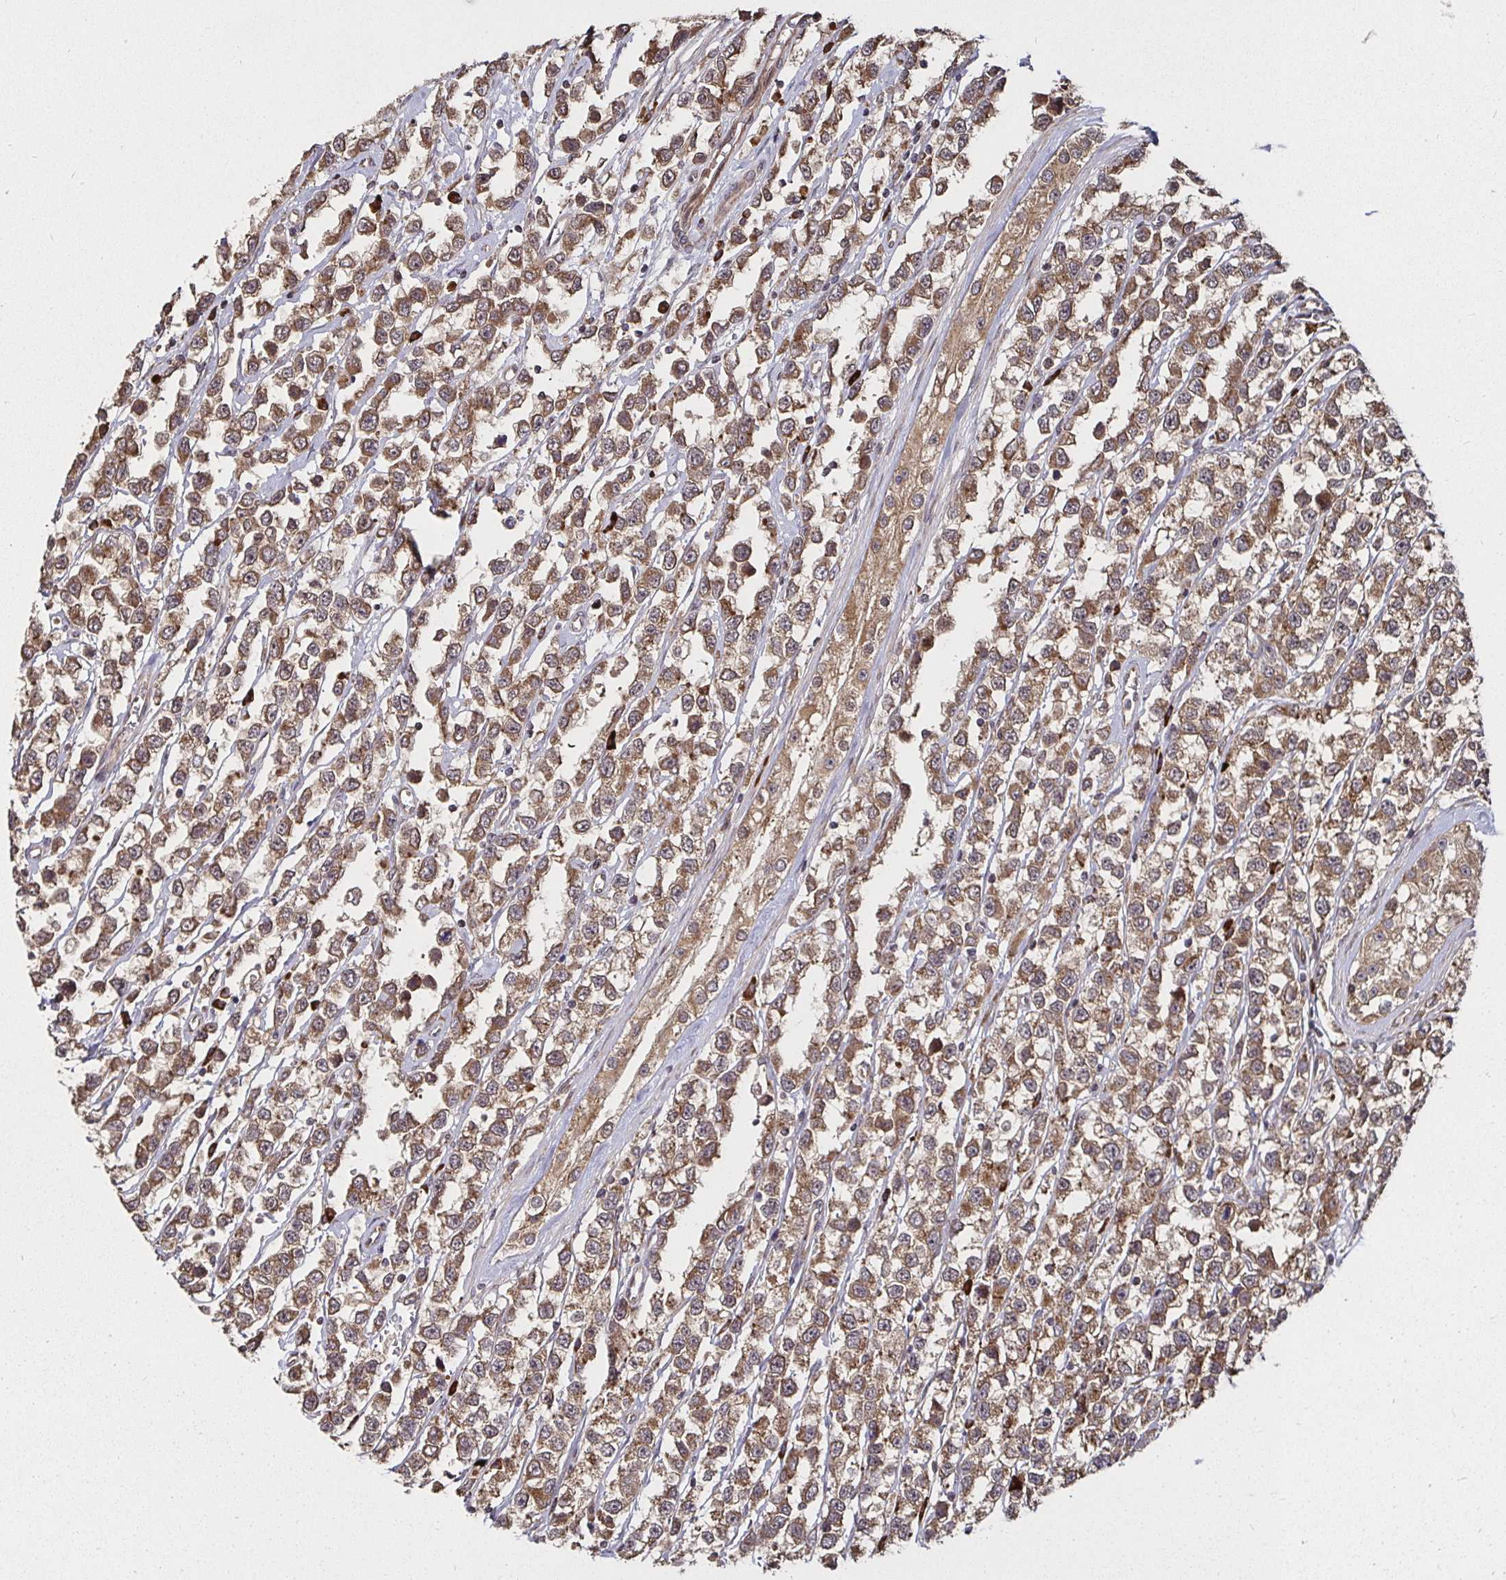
{"staining": {"intensity": "moderate", "quantity": ">75%", "location": "cytoplasmic/membranous"}, "tissue": "testis cancer", "cell_type": "Tumor cells", "image_type": "cancer", "snomed": [{"axis": "morphology", "description": "Seminoma, NOS"}, {"axis": "topography", "description": "Testis"}], "caption": "This micrograph demonstrates immunohistochemistry (IHC) staining of testis cancer, with medium moderate cytoplasmic/membranous expression in approximately >75% of tumor cells.", "gene": "MLST8", "patient": {"sex": "male", "age": 34}}